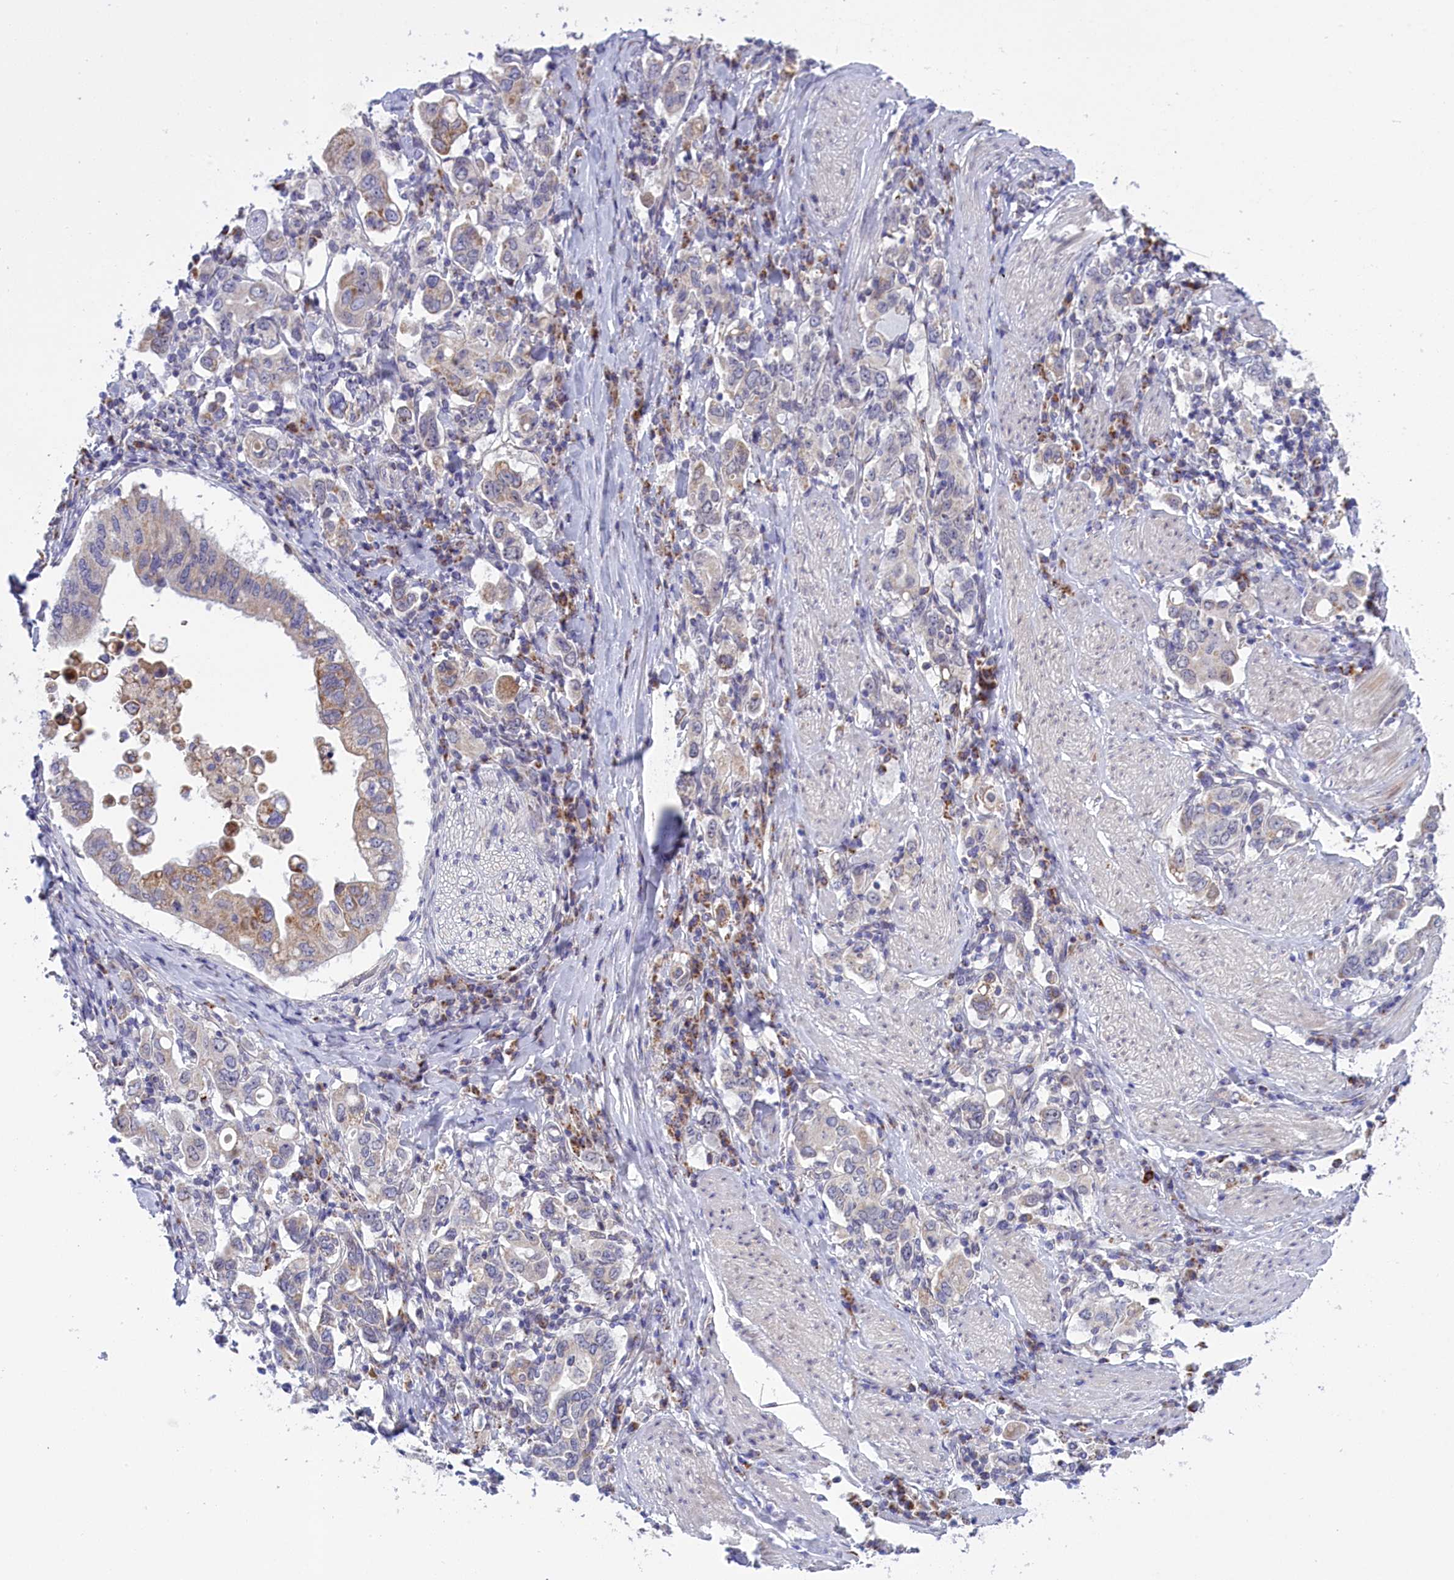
{"staining": {"intensity": "weak", "quantity": "<25%", "location": "cytoplasmic/membranous"}, "tissue": "stomach cancer", "cell_type": "Tumor cells", "image_type": "cancer", "snomed": [{"axis": "morphology", "description": "Adenocarcinoma, NOS"}, {"axis": "topography", "description": "Stomach, upper"}], "caption": "There is no significant staining in tumor cells of stomach cancer (adenocarcinoma).", "gene": "FAM149B1", "patient": {"sex": "male", "age": 62}}